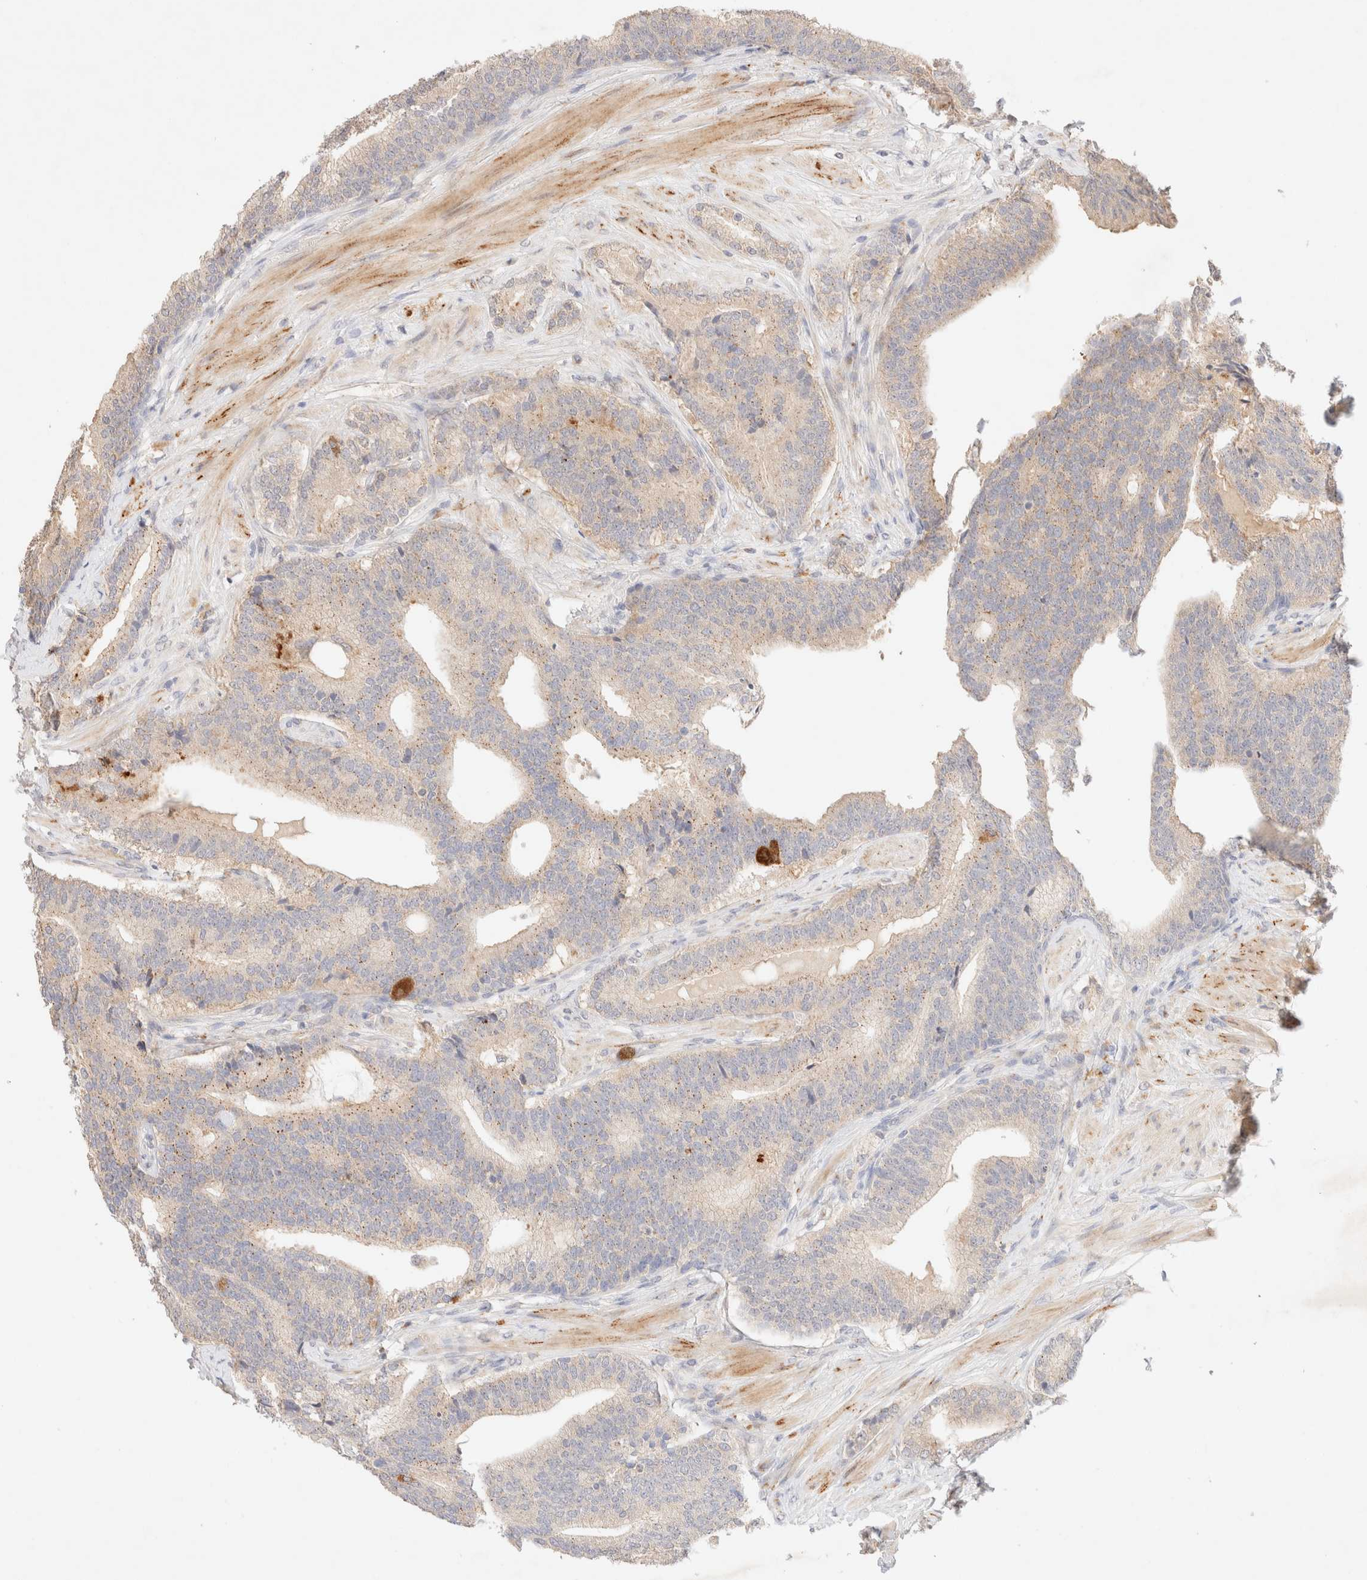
{"staining": {"intensity": "weak", "quantity": "25%-75%", "location": "cytoplasmic/membranous"}, "tissue": "prostate cancer", "cell_type": "Tumor cells", "image_type": "cancer", "snomed": [{"axis": "morphology", "description": "Adenocarcinoma, High grade"}, {"axis": "topography", "description": "Prostate"}], "caption": "Immunohistochemistry of human prostate cancer (high-grade adenocarcinoma) displays low levels of weak cytoplasmic/membranous positivity in about 25%-75% of tumor cells.", "gene": "SNTB1", "patient": {"sex": "male", "age": 55}}